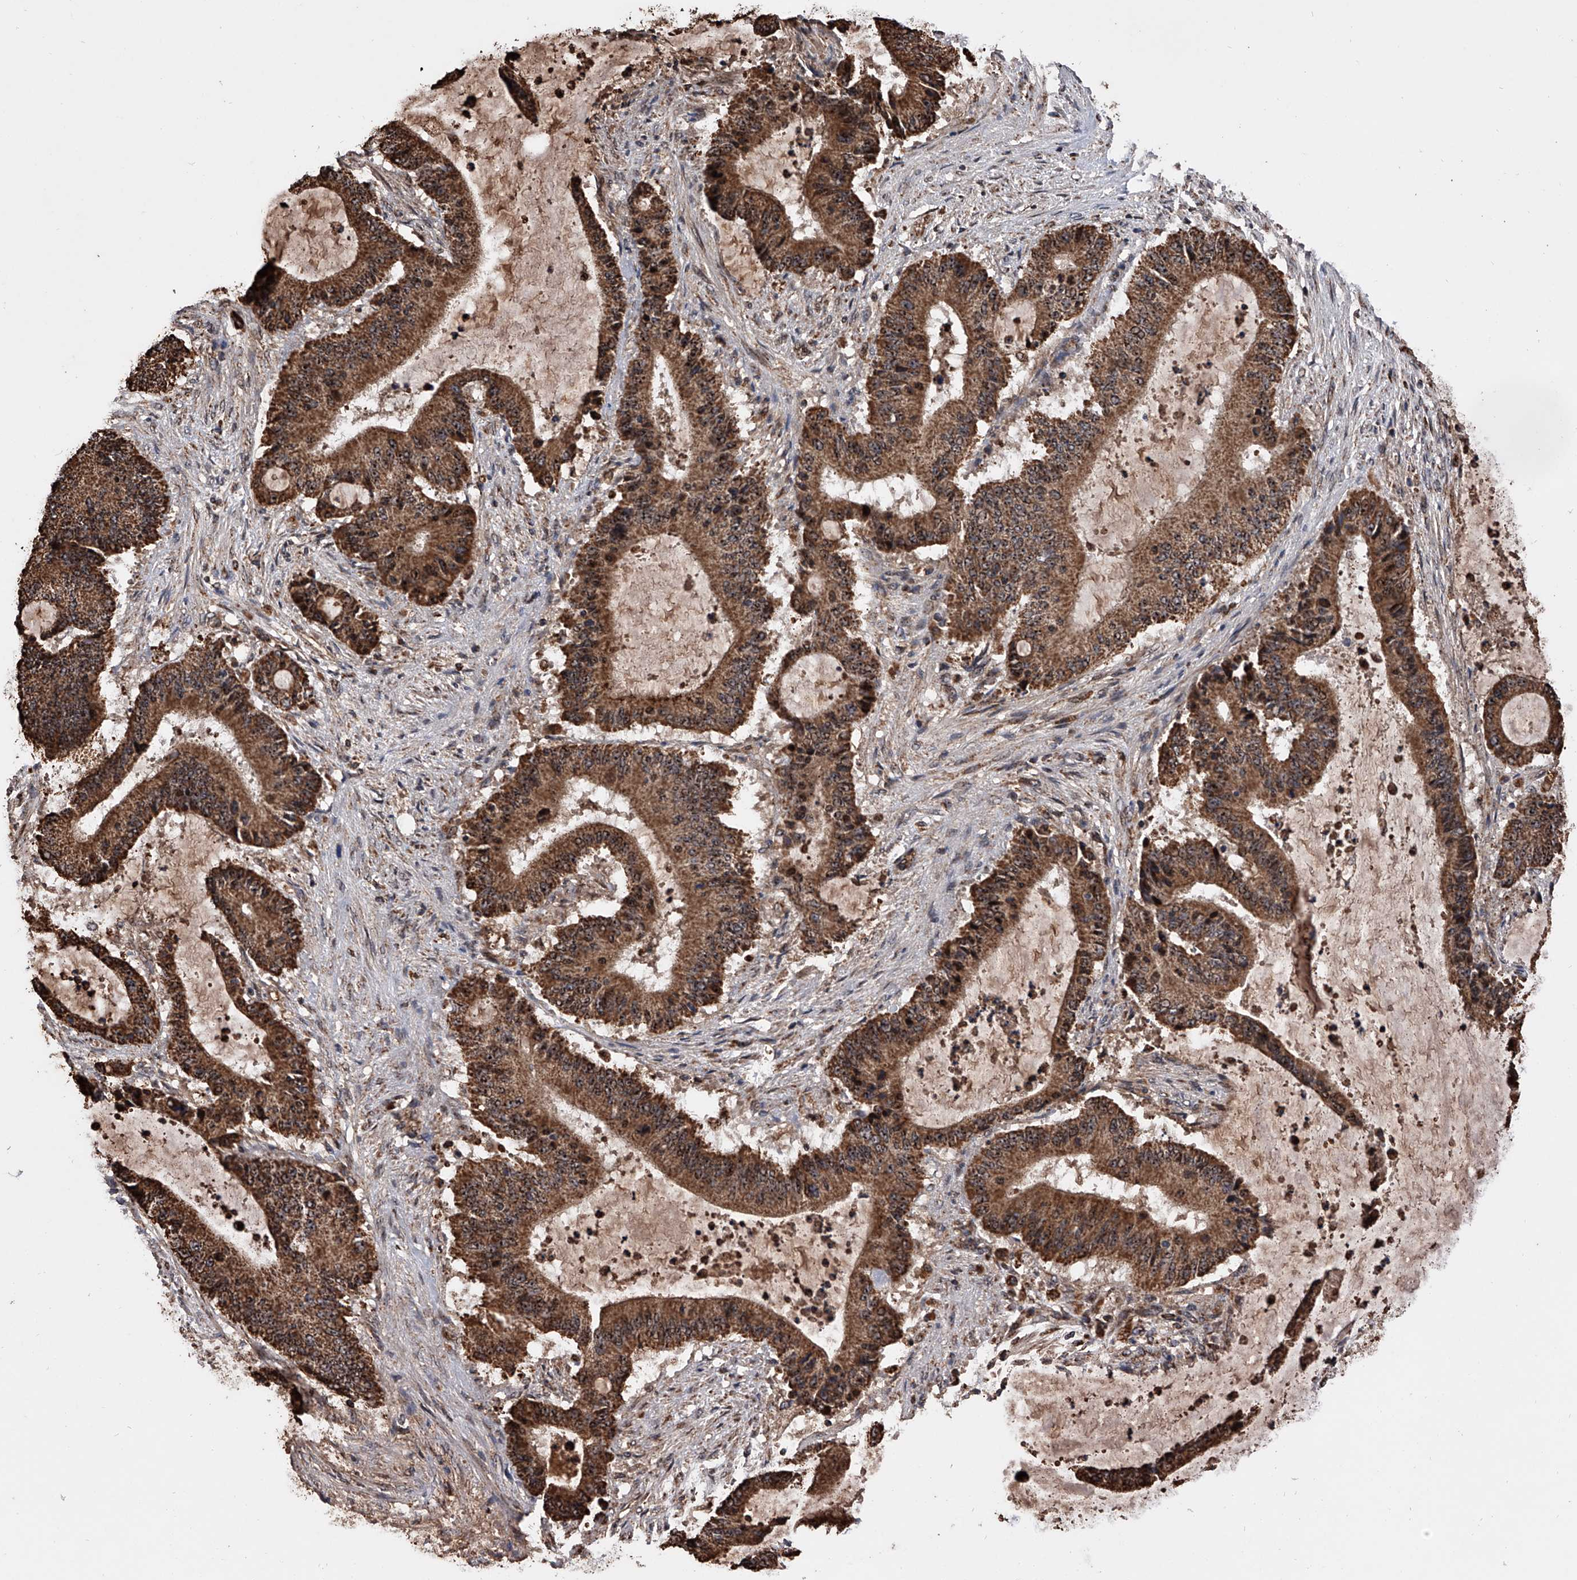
{"staining": {"intensity": "strong", "quantity": ">75%", "location": "cytoplasmic/membranous"}, "tissue": "liver cancer", "cell_type": "Tumor cells", "image_type": "cancer", "snomed": [{"axis": "morphology", "description": "Normal tissue, NOS"}, {"axis": "morphology", "description": "Cholangiocarcinoma"}, {"axis": "topography", "description": "Liver"}, {"axis": "topography", "description": "Peripheral nerve tissue"}], "caption": "An image of liver cancer stained for a protein shows strong cytoplasmic/membranous brown staining in tumor cells. Immunohistochemistry (ihc) stains the protein in brown and the nuclei are stained blue.", "gene": "SMPDL3A", "patient": {"sex": "female", "age": 73}}